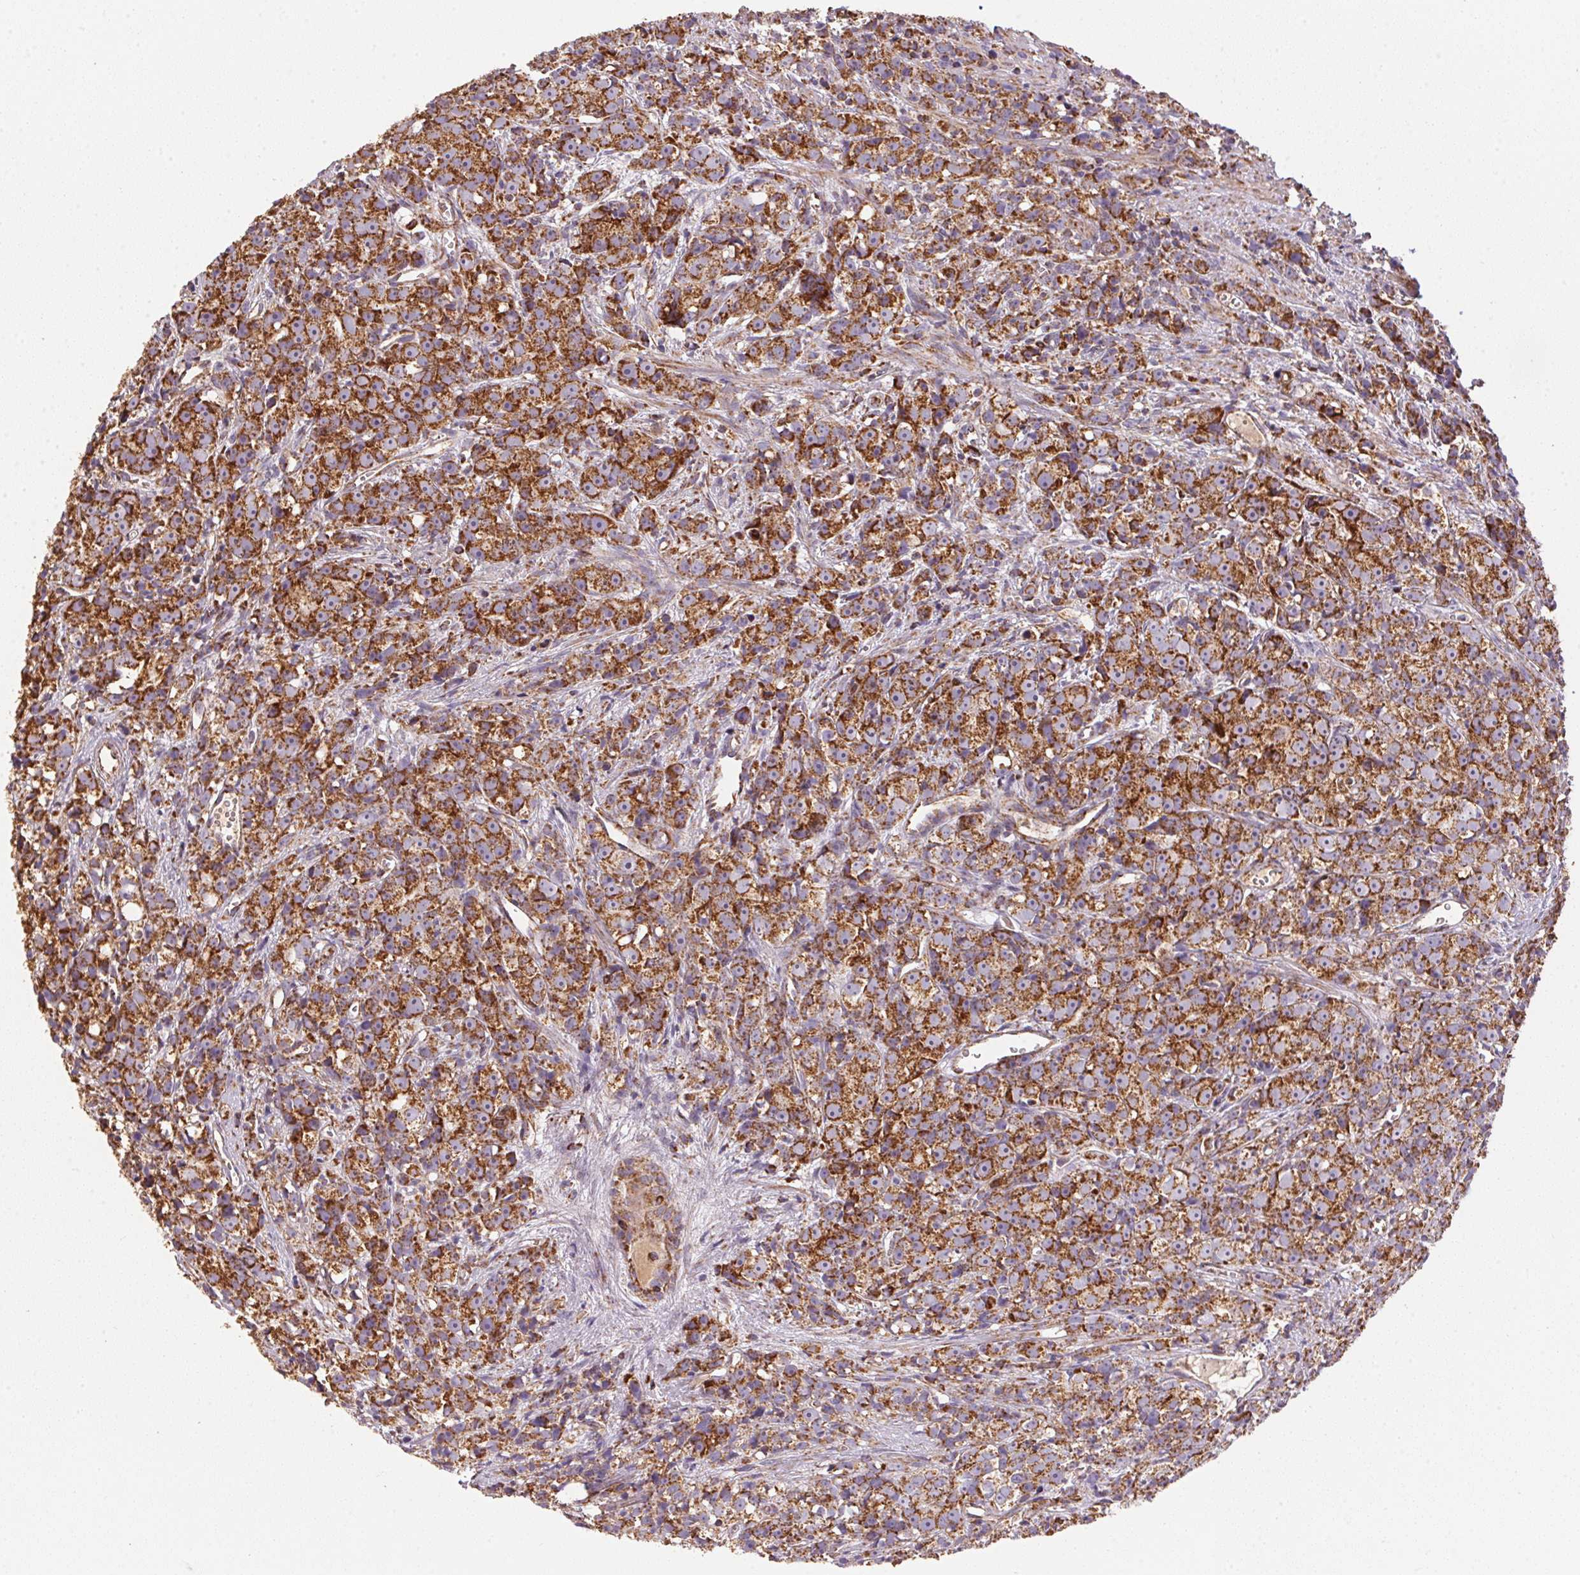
{"staining": {"intensity": "strong", "quantity": ">75%", "location": "cytoplasmic/membranous"}, "tissue": "prostate cancer", "cell_type": "Tumor cells", "image_type": "cancer", "snomed": [{"axis": "morphology", "description": "Adenocarcinoma, High grade"}, {"axis": "topography", "description": "Prostate"}], "caption": "High-magnification brightfield microscopy of prostate cancer (adenocarcinoma (high-grade)) stained with DAB (brown) and counterstained with hematoxylin (blue). tumor cells exhibit strong cytoplasmic/membranous staining is appreciated in about>75% of cells.", "gene": "NDUFS2", "patient": {"sex": "male", "age": 77}}